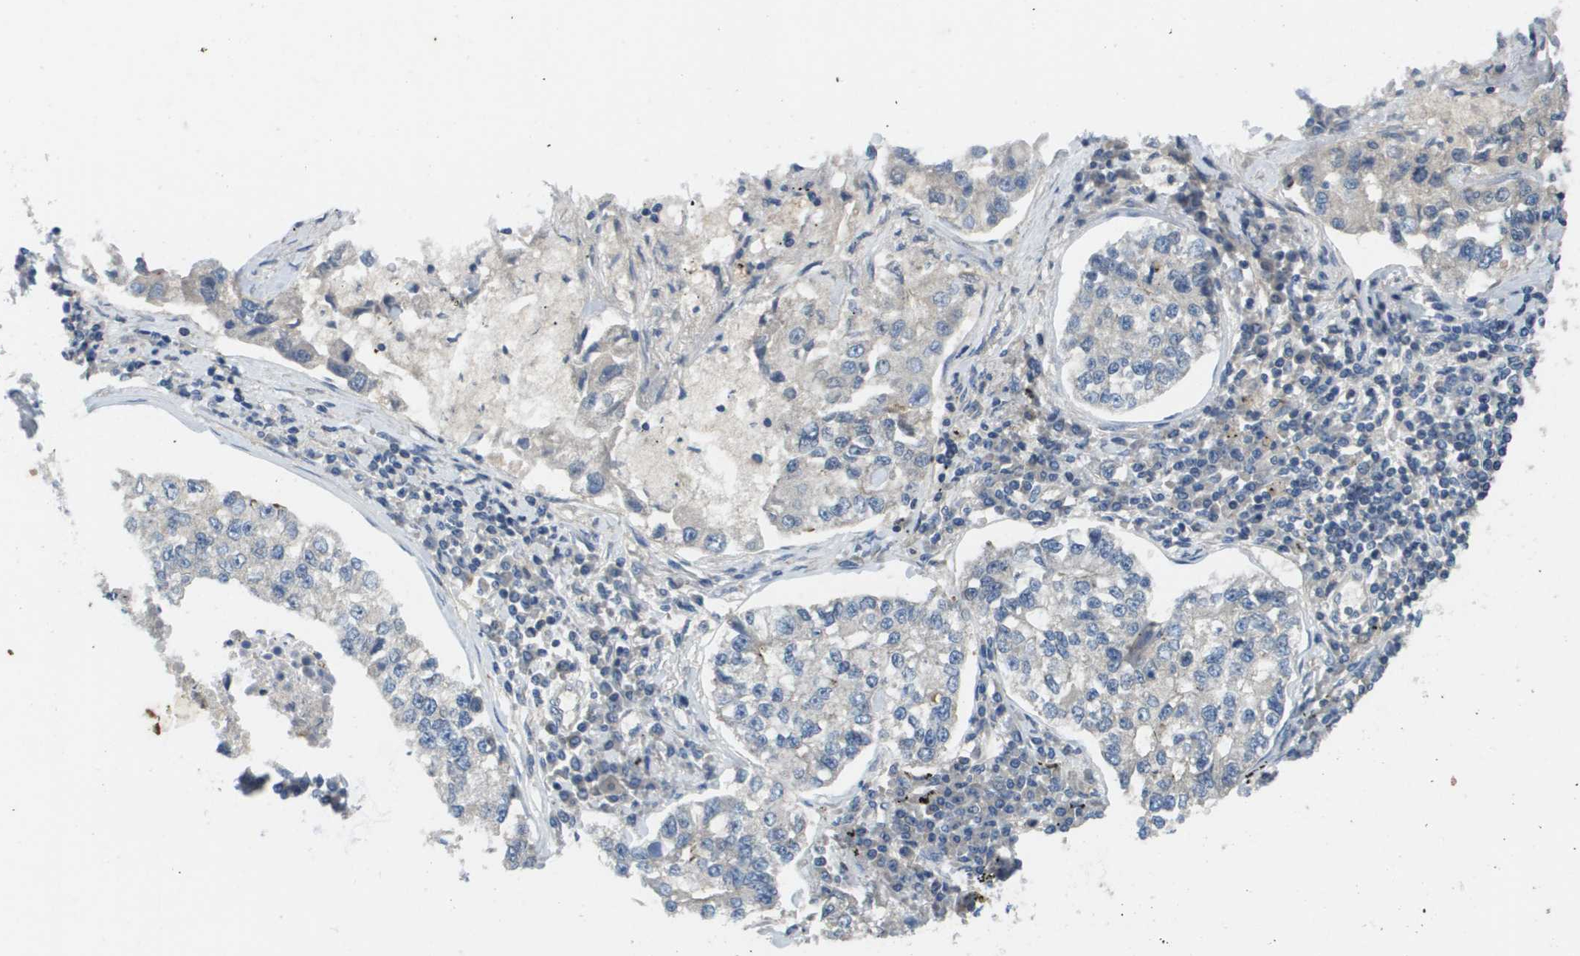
{"staining": {"intensity": "negative", "quantity": "none", "location": "none"}, "tissue": "lung cancer", "cell_type": "Tumor cells", "image_type": "cancer", "snomed": [{"axis": "morphology", "description": "Adenocarcinoma, NOS"}, {"axis": "topography", "description": "Lung"}], "caption": "Image shows no protein positivity in tumor cells of adenocarcinoma (lung) tissue. The staining was performed using DAB to visualize the protein expression in brown, while the nuclei were stained in blue with hematoxylin (Magnification: 20x).", "gene": "KRT23", "patient": {"sex": "male", "age": 49}}